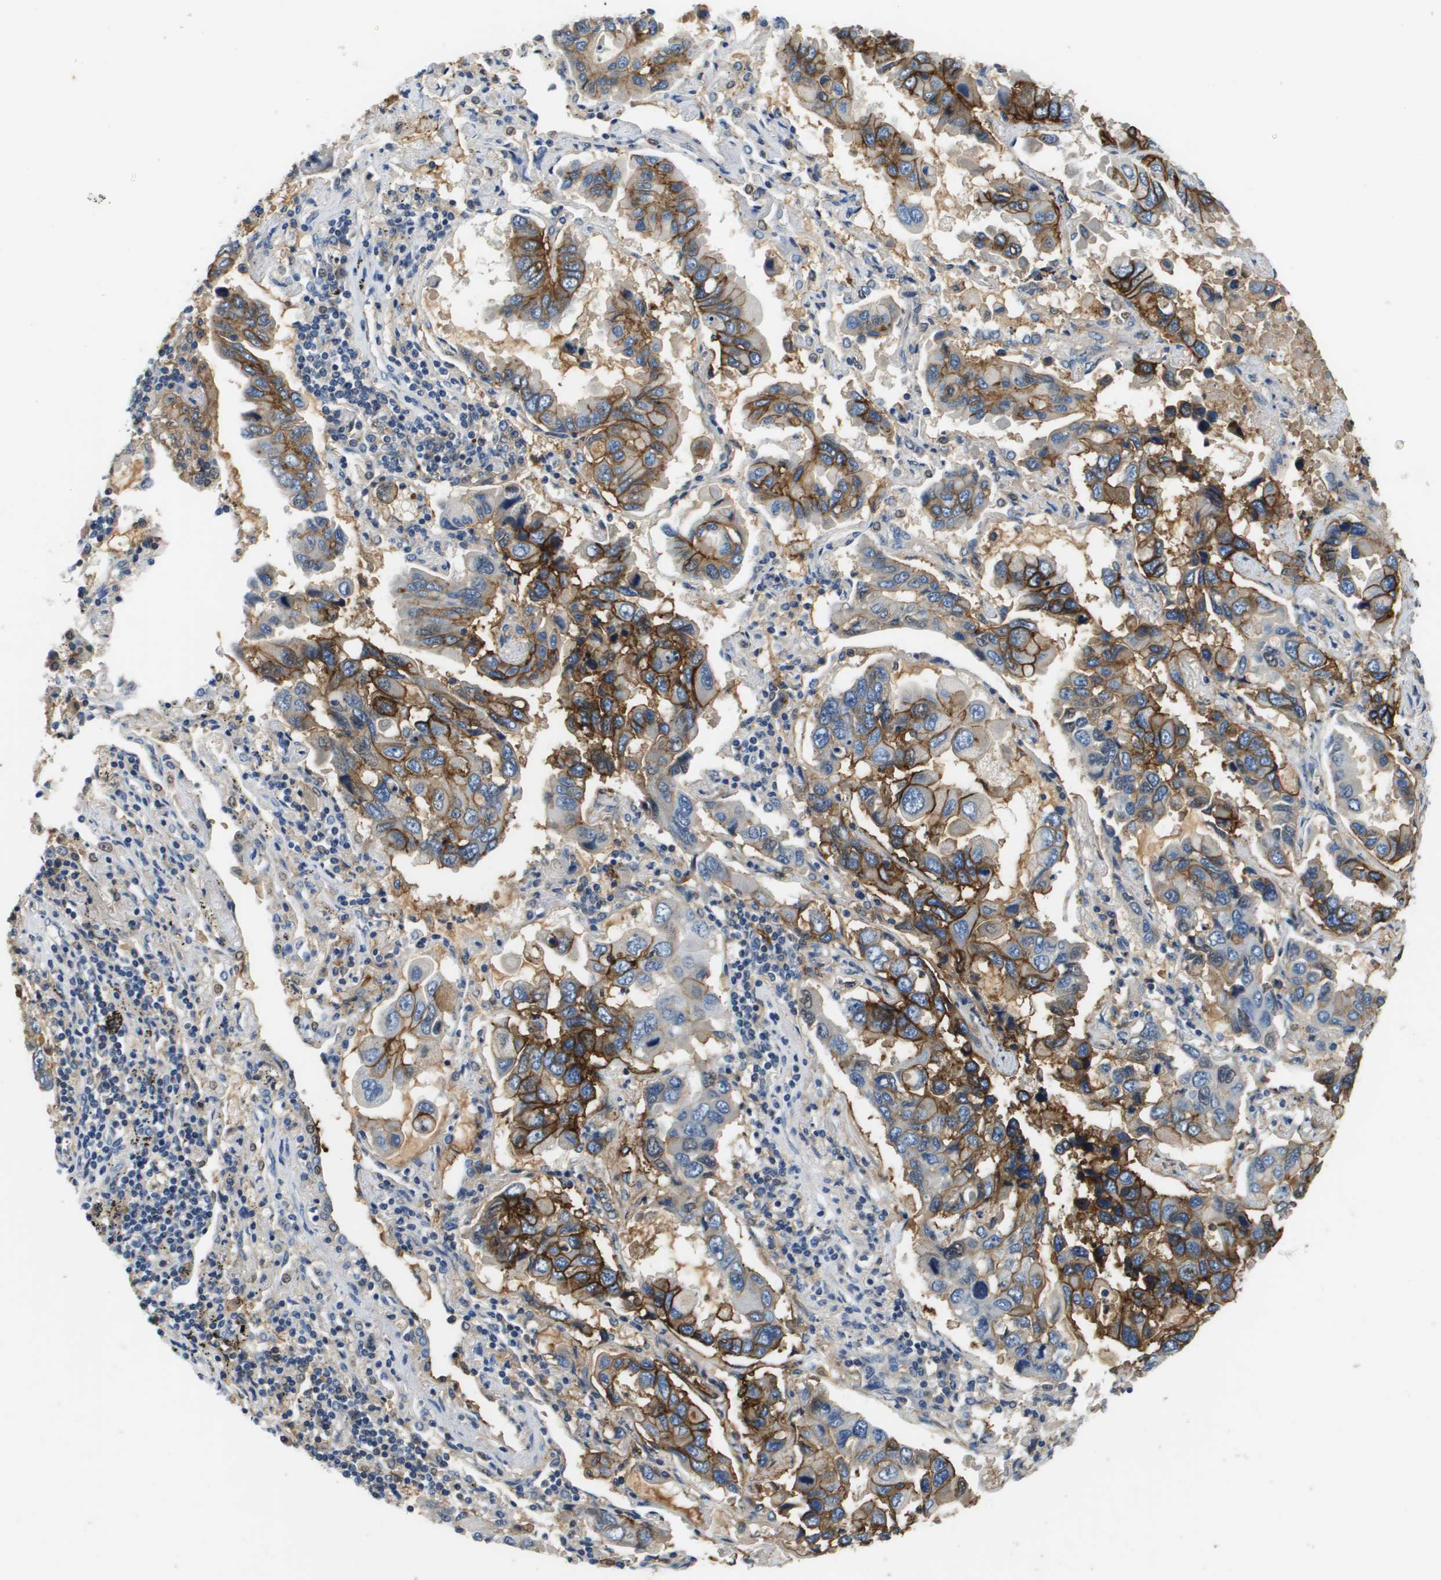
{"staining": {"intensity": "strong", "quantity": ">75%", "location": "cytoplasmic/membranous"}, "tissue": "lung cancer", "cell_type": "Tumor cells", "image_type": "cancer", "snomed": [{"axis": "morphology", "description": "Adenocarcinoma, NOS"}, {"axis": "topography", "description": "Lung"}], "caption": "Immunohistochemical staining of lung cancer (adenocarcinoma) reveals strong cytoplasmic/membranous protein positivity in about >75% of tumor cells.", "gene": "SLC16A3", "patient": {"sex": "male", "age": 64}}